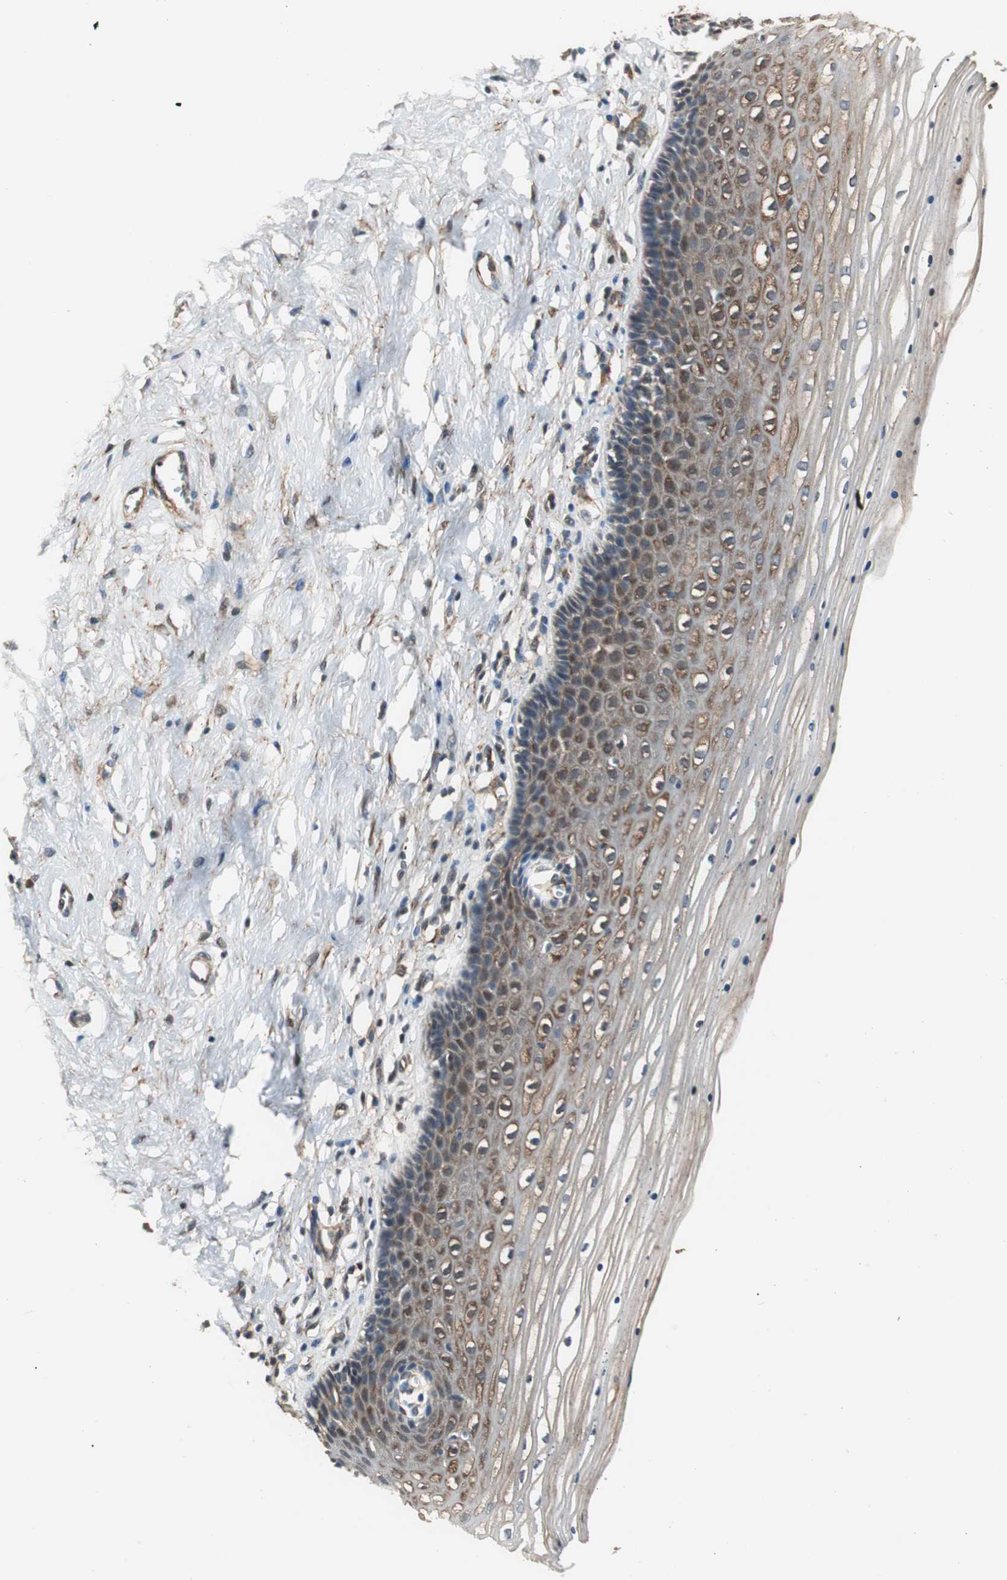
{"staining": {"intensity": "weak", "quantity": ">75%", "location": "cytoplasmic/membranous"}, "tissue": "cervix", "cell_type": "Glandular cells", "image_type": "normal", "snomed": [{"axis": "morphology", "description": "Normal tissue, NOS"}, {"axis": "topography", "description": "Cervix"}], "caption": "This image displays immunohistochemistry staining of benign cervix, with low weak cytoplasmic/membranous staining in approximately >75% of glandular cells.", "gene": "PTPN11", "patient": {"sex": "female", "age": 39}}